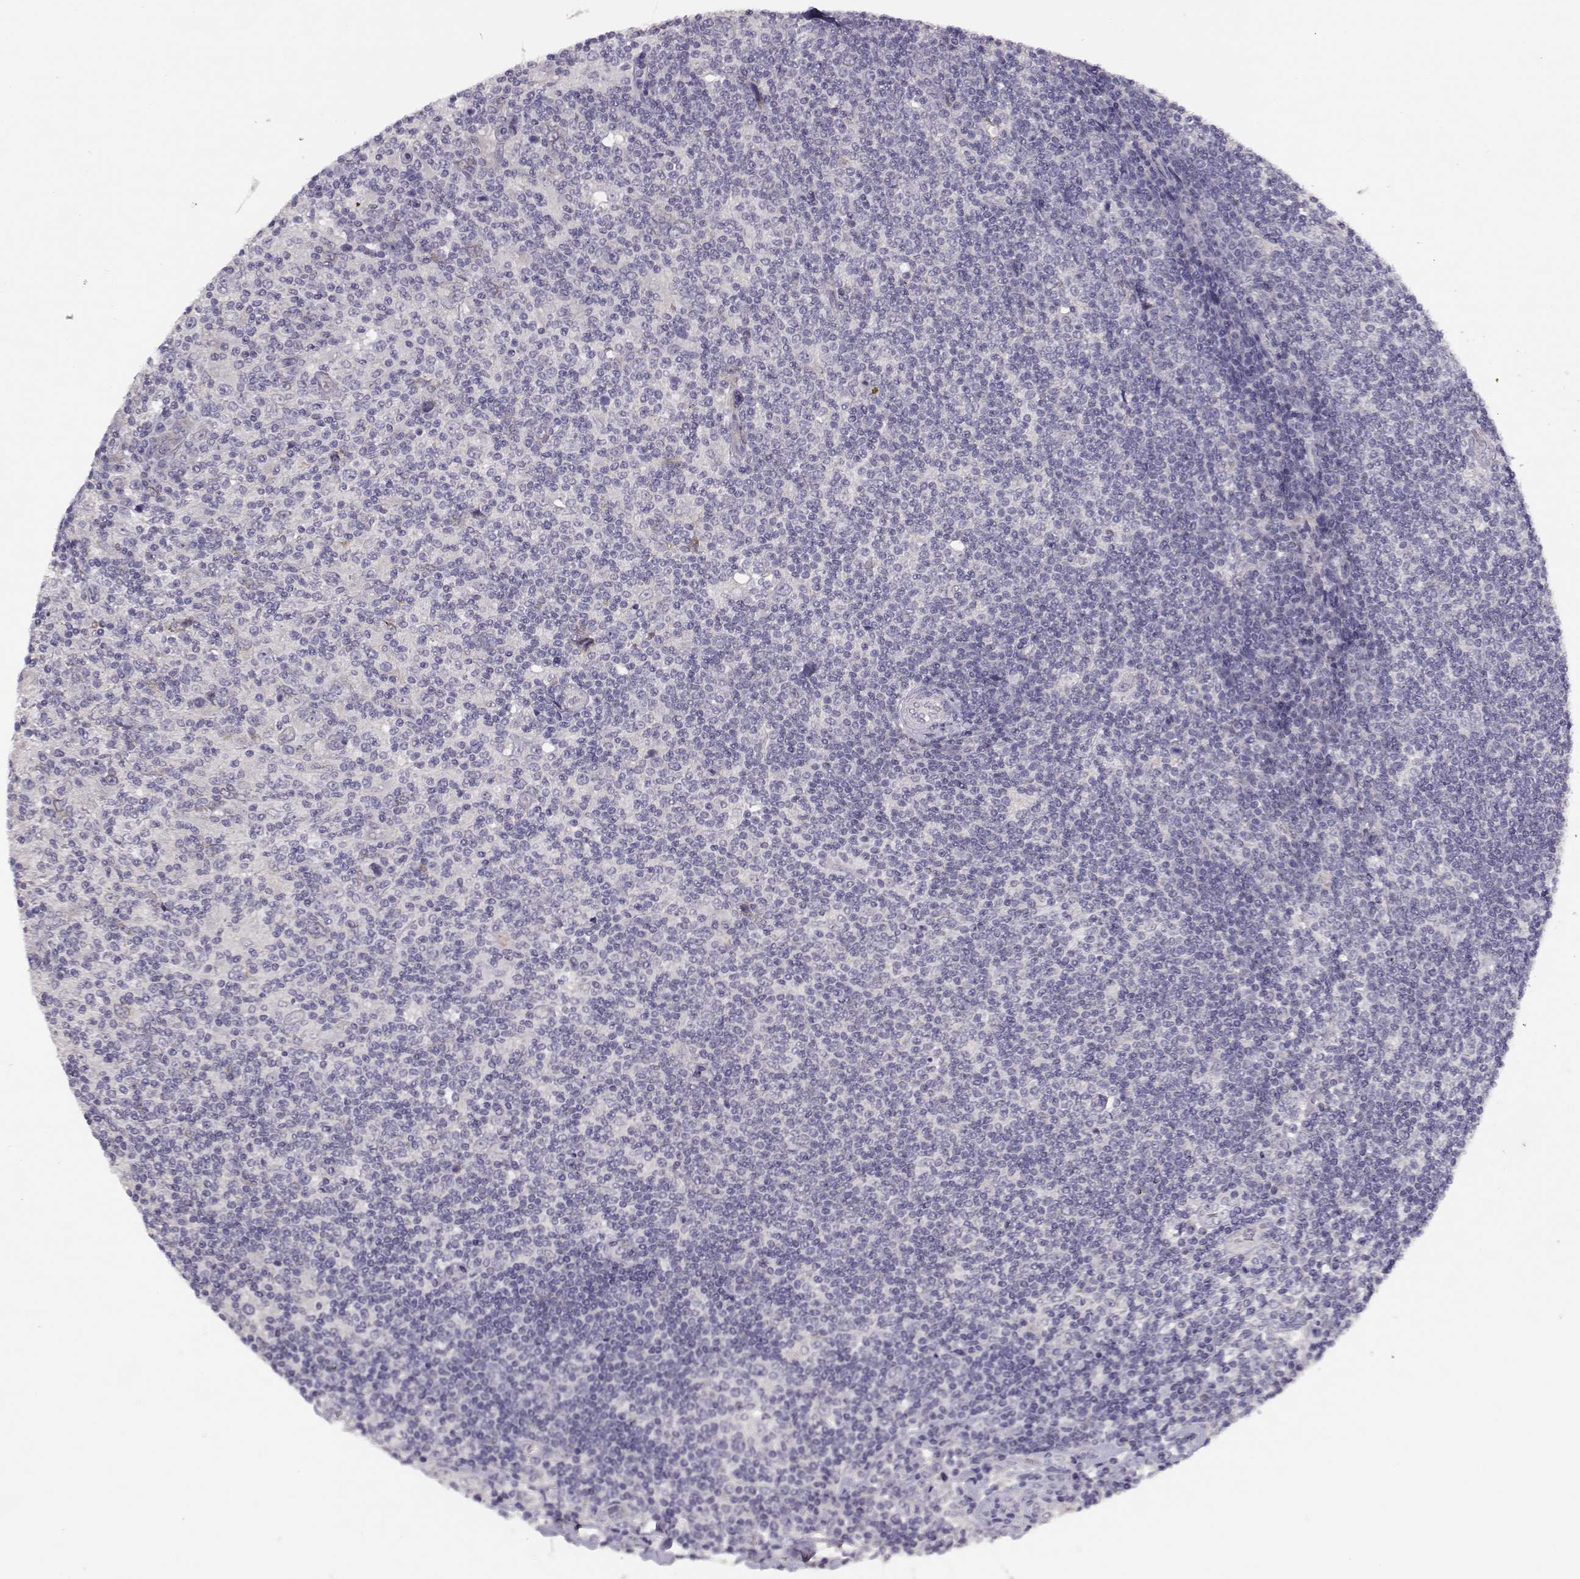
{"staining": {"intensity": "negative", "quantity": "none", "location": "none"}, "tissue": "lymphoma", "cell_type": "Tumor cells", "image_type": "cancer", "snomed": [{"axis": "morphology", "description": "Hodgkin's disease, NOS"}, {"axis": "topography", "description": "Lymph node"}], "caption": "Tumor cells are negative for protein expression in human Hodgkin's disease.", "gene": "TMEM145", "patient": {"sex": "male", "age": 40}}